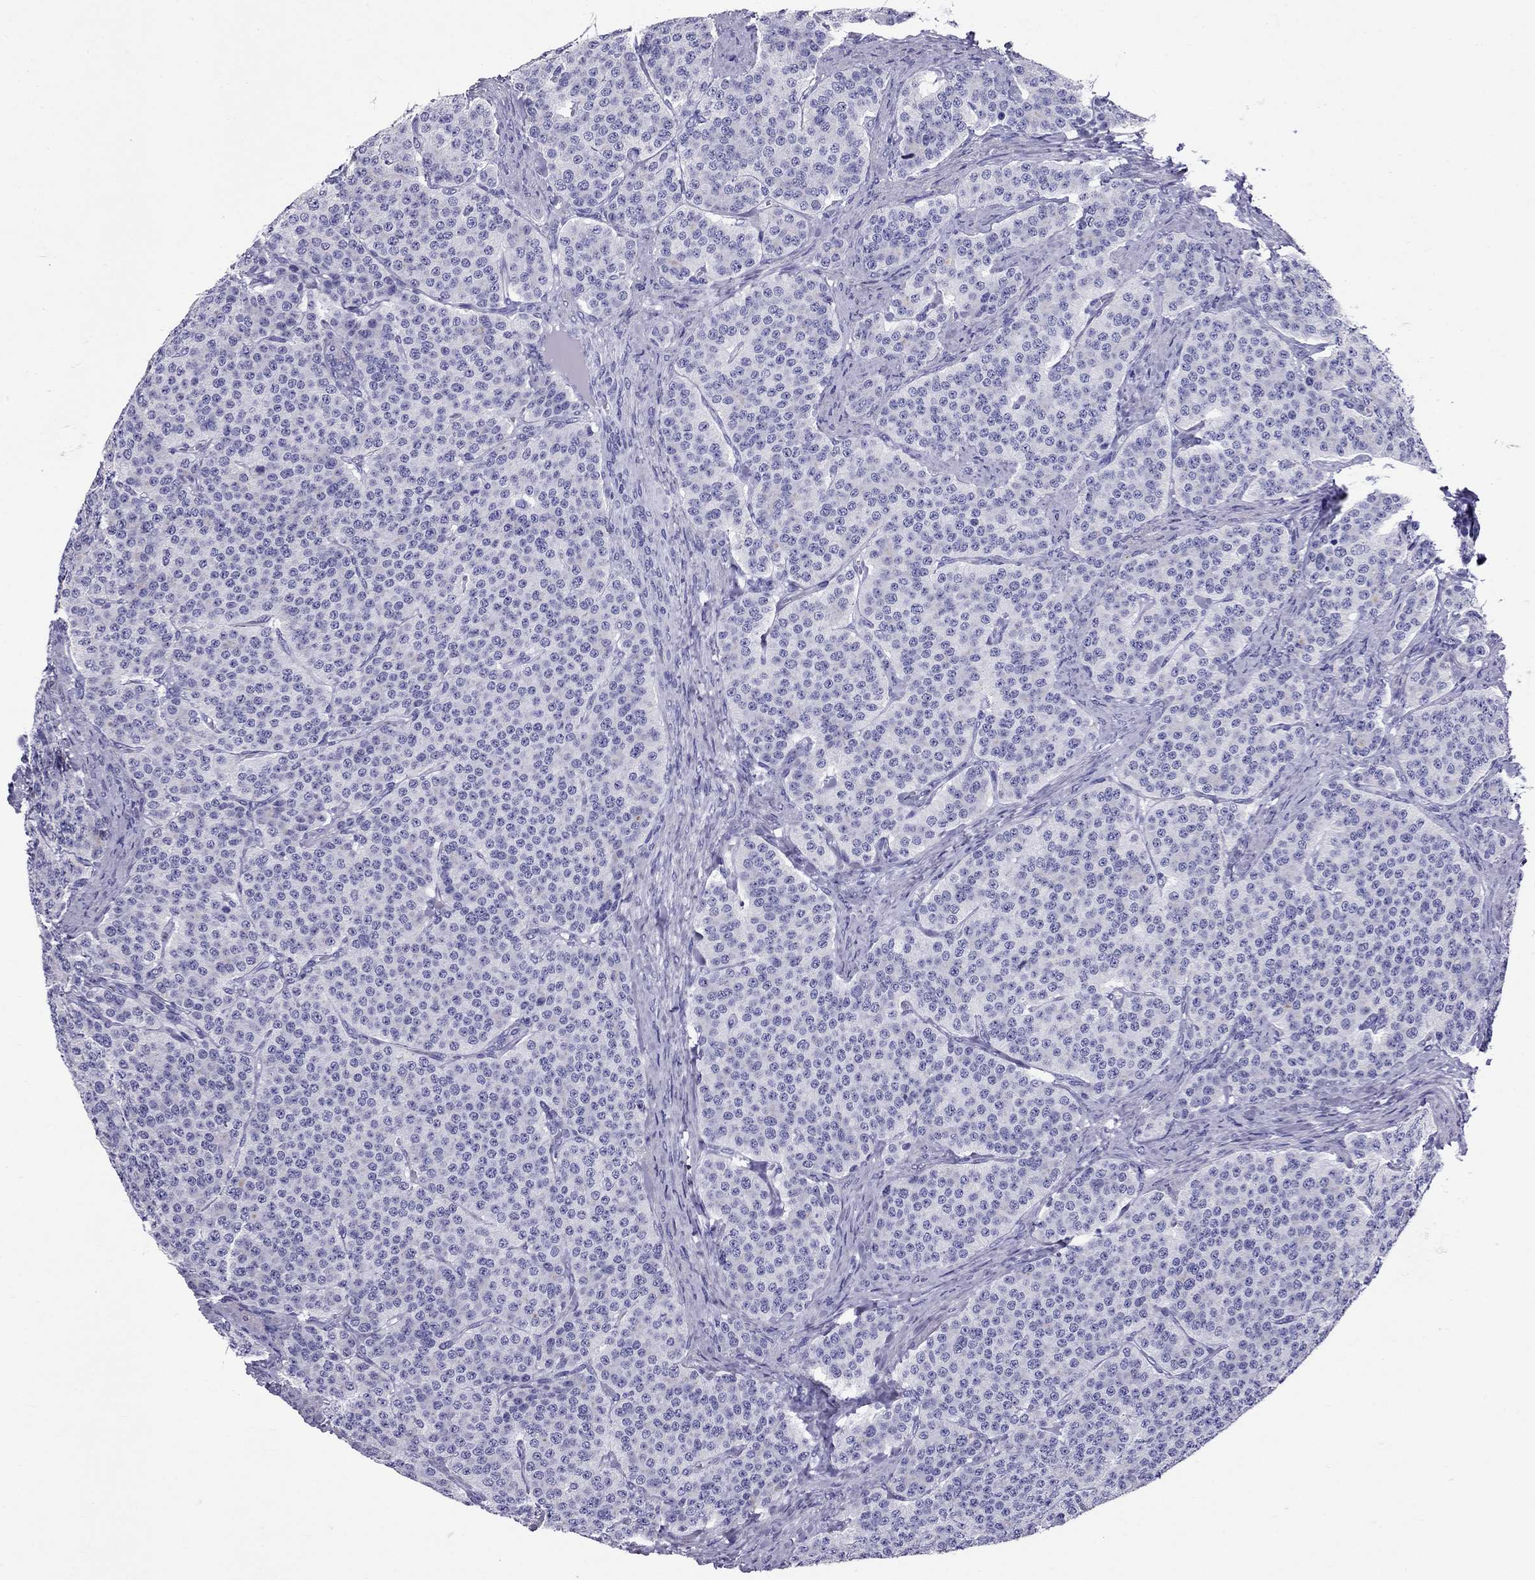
{"staining": {"intensity": "negative", "quantity": "none", "location": "none"}, "tissue": "carcinoid", "cell_type": "Tumor cells", "image_type": "cancer", "snomed": [{"axis": "morphology", "description": "Carcinoid, malignant, NOS"}, {"axis": "topography", "description": "Small intestine"}], "caption": "This image is of carcinoid stained with immunohistochemistry to label a protein in brown with the nuclei are counter-stained blue. There is no staining in tumor cells.", "gene": "AVPR1B", "patient": {"sex": "female", "age": 58}}